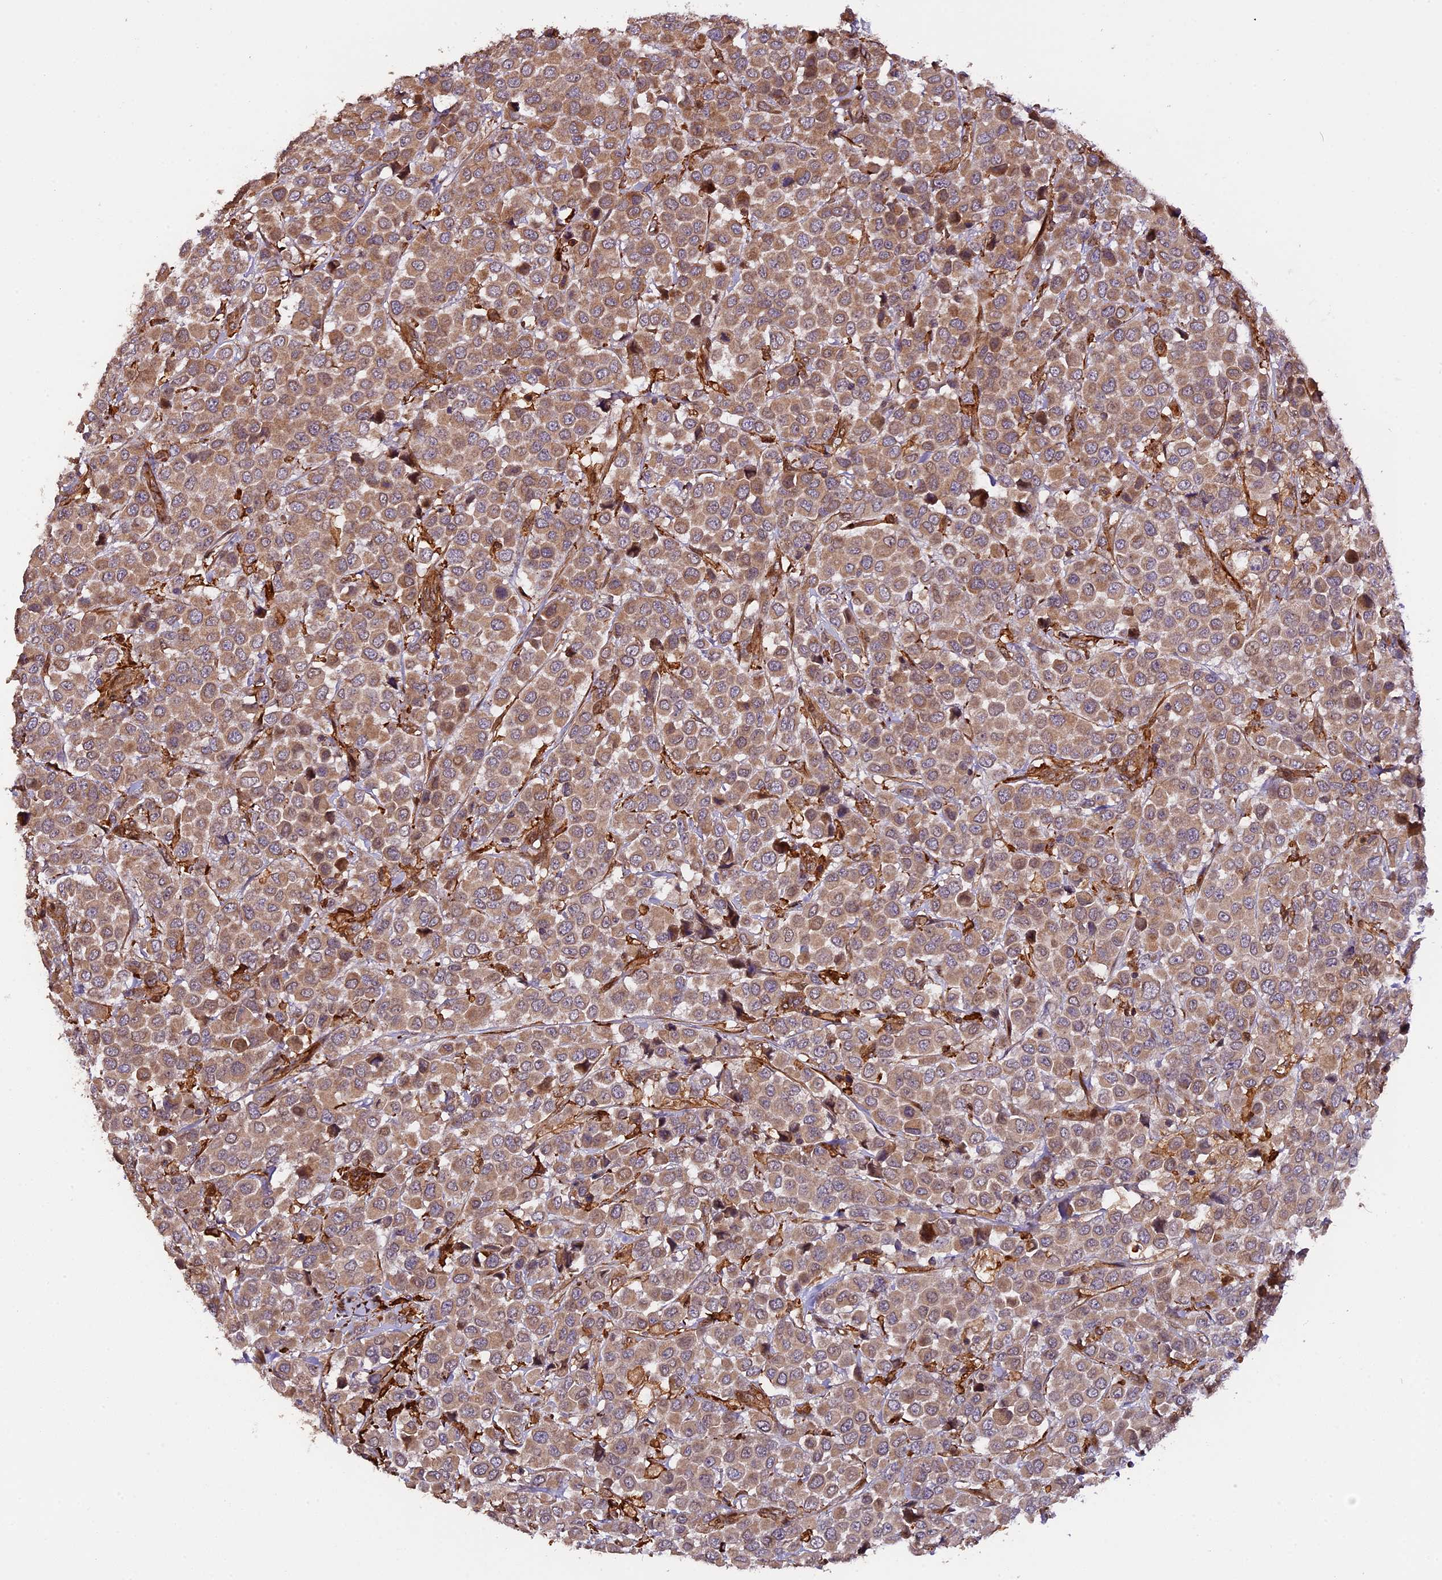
{"staining": {"intensity": "moderate", "quantity": ">75%", "location": "cytoplasmic/membranous"}, "tissue": "breast cancer", "cell_type": "Tumor cells", "image_type": "cancer", "snomed": [{"axis": "morphology", "description": "Duct carcinoma"}, {"axis": "topography", "description": "Breast"}], "caption": "A histopathology image of human breast cancer (infiltrating ductal carcinoma) stained for a protein shows moderate cytoplasmic/membranous brown staining in tumor cells.", "gene": "HERPUD1", "patient": {"sex": "female", "age": 61}}